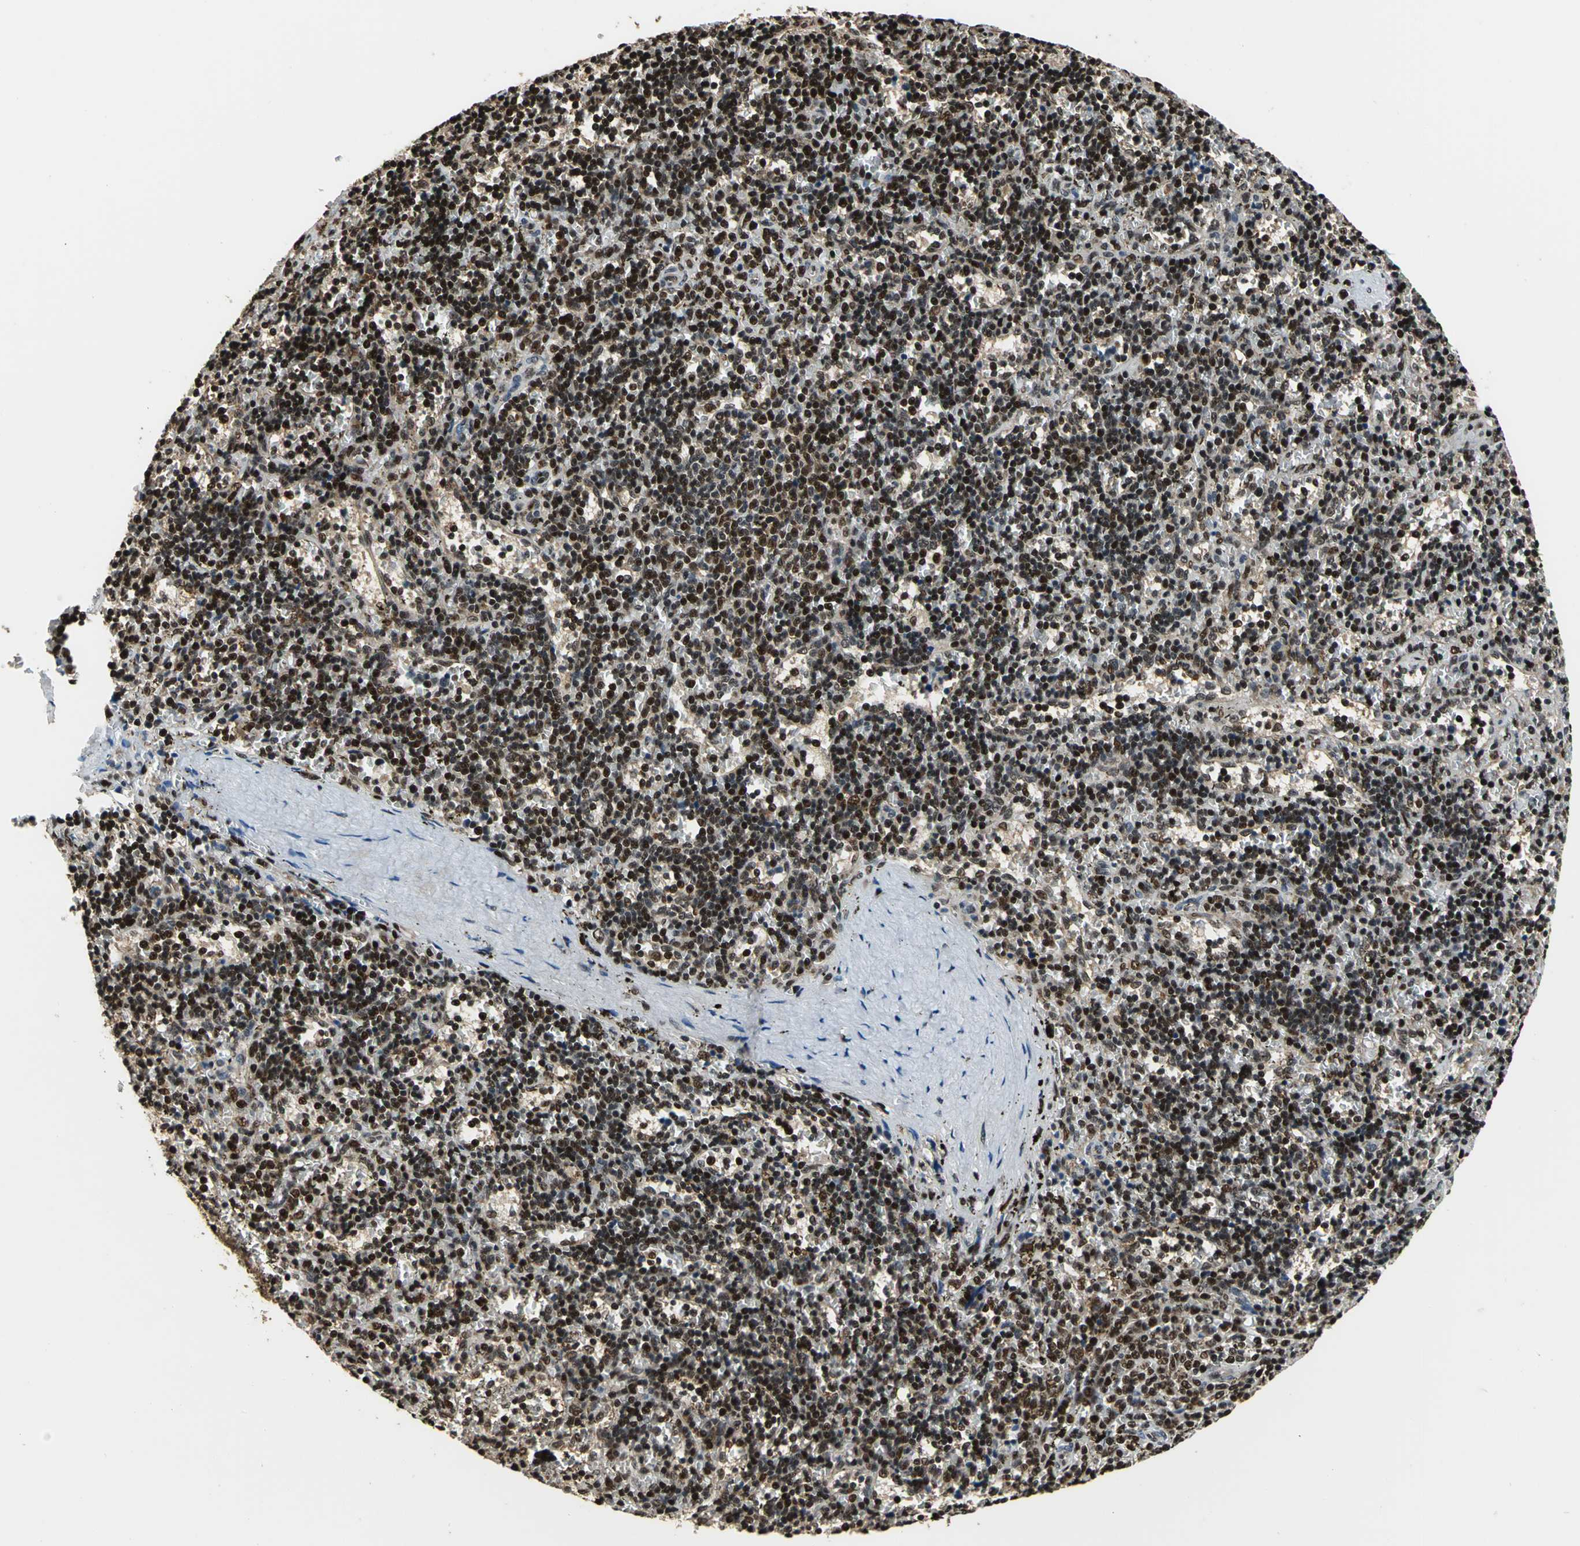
{"staining": {"intensity": "strong", "quantity": ">75%", "location": "nuclear"}, "tissue": "lymphoma", "cell_type": "Tumor cells", "image_type": "cancer", "snomed": [{"axis": "morphology", "description": "Malignant lymphoma, non-Hodgkin's type, Low grade"}, {"axis": "topography", "description": "Spleen"}], "caption": "The image shows staining of low-grade malignant lymphoma, non-Hodgkin's type, revealing strong nuclear protein expression (brown color) within tumor cells.", "gene": "MIS18BP1", "patient": {"sex": "male", "age": 60}}